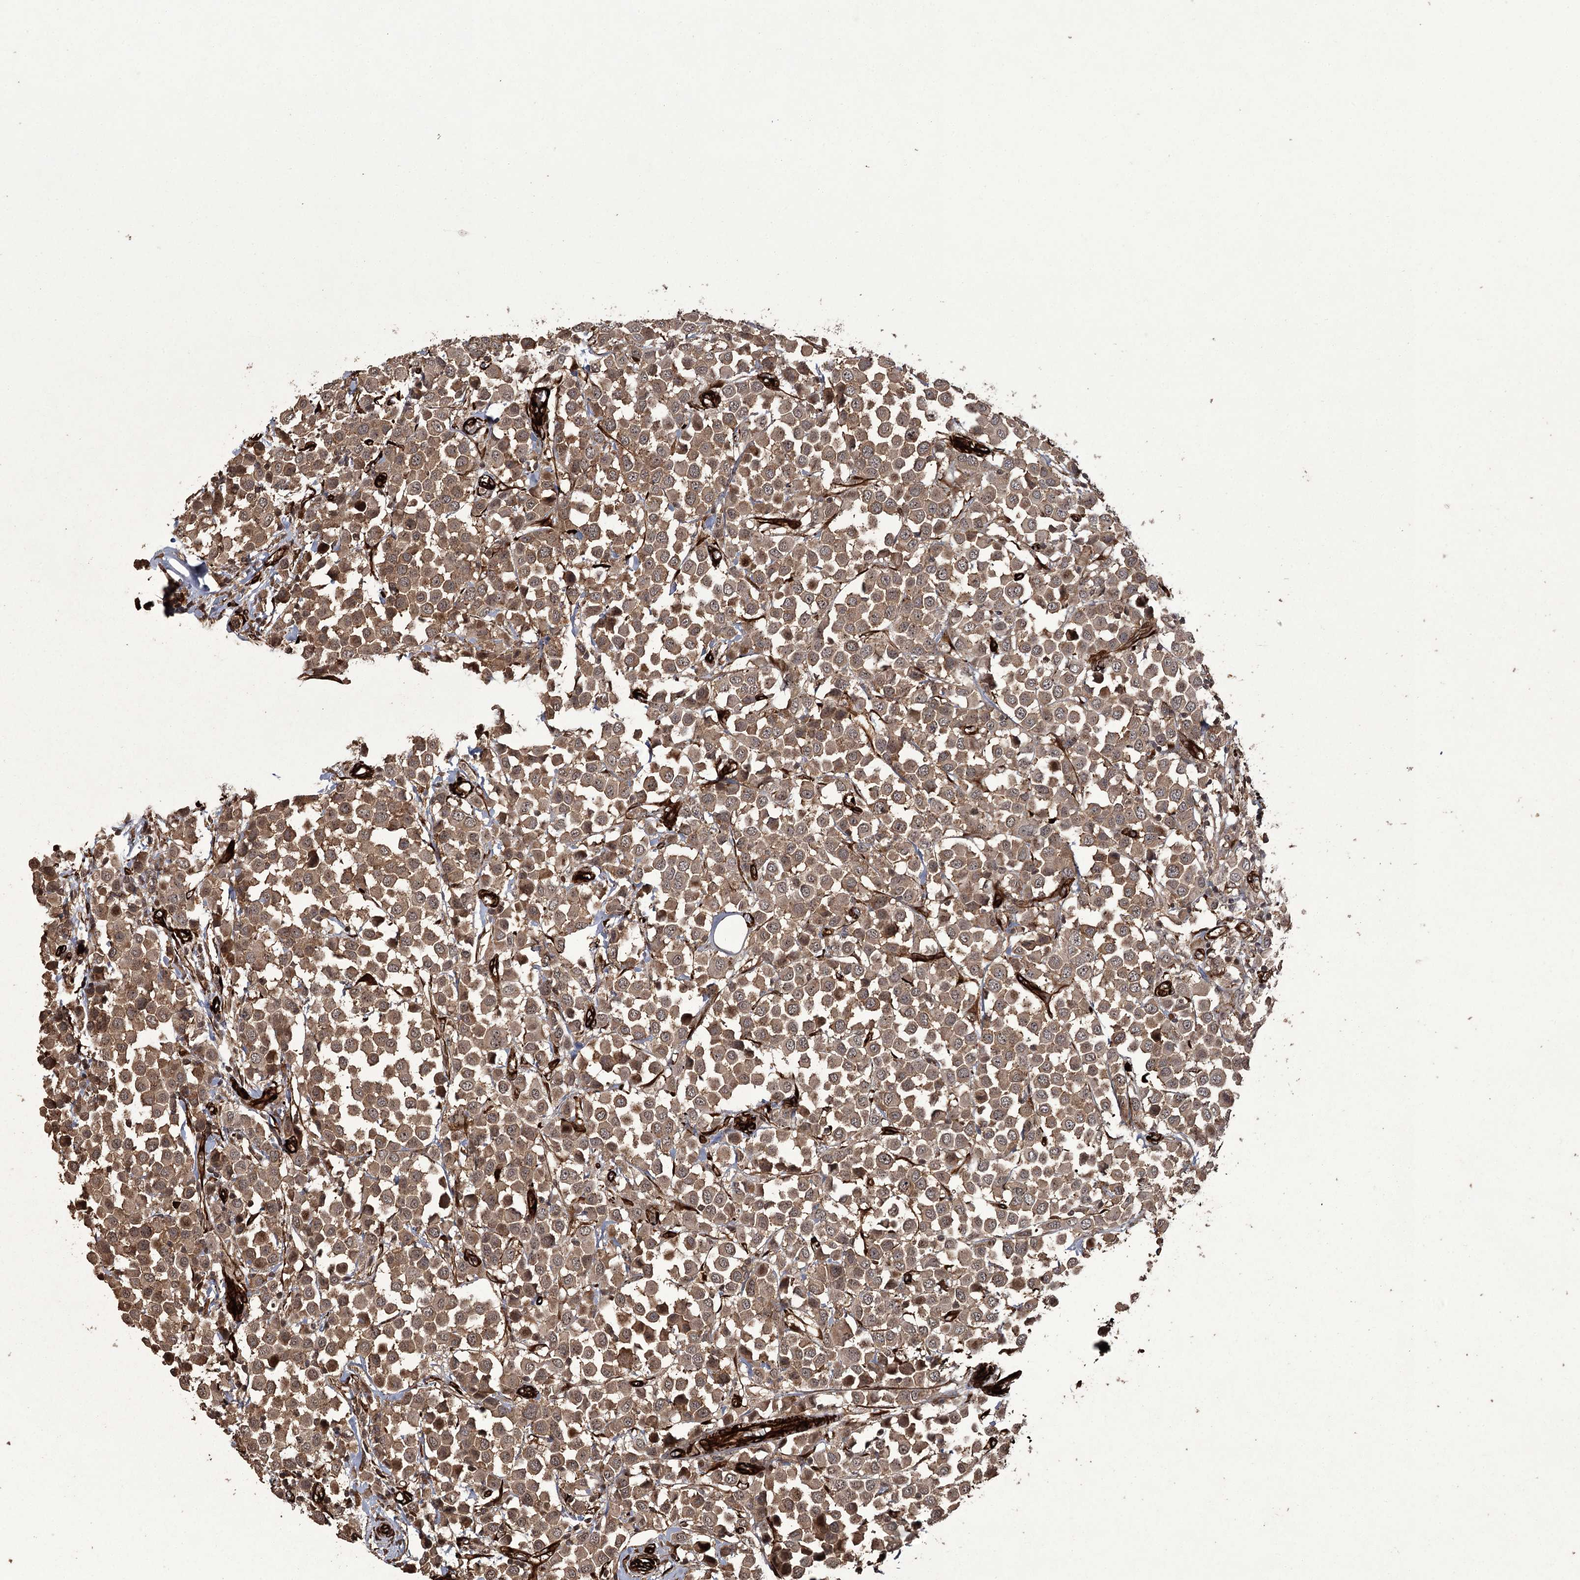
{"staining": {"intensity": "moderate", "quantity": ">75%", "location": "cytoplasmic/membranous,nuclear"}, "tissue": "breast cancer", "cell_type": "Tumor cells", "image_type": "cancer", "snomed": [{"axis": "morphology", "description": "Duct carcinoma"}, {"axis": "topography", "description": "Breast"}], "caption": "Immunohistochemical staining of human breast cancer exhibits medium levels of moderate cytoplasmic/membranous and nuclear expression in about >75% of tumor cells. Using DAB (3,3'-diaminobenzidine) (brown) and hematoxylin (blue) stains, captured at high magnification using brightfield microscopy.", "gene": "RPAP3", "patient": {"sex": "female", "age": 61}}